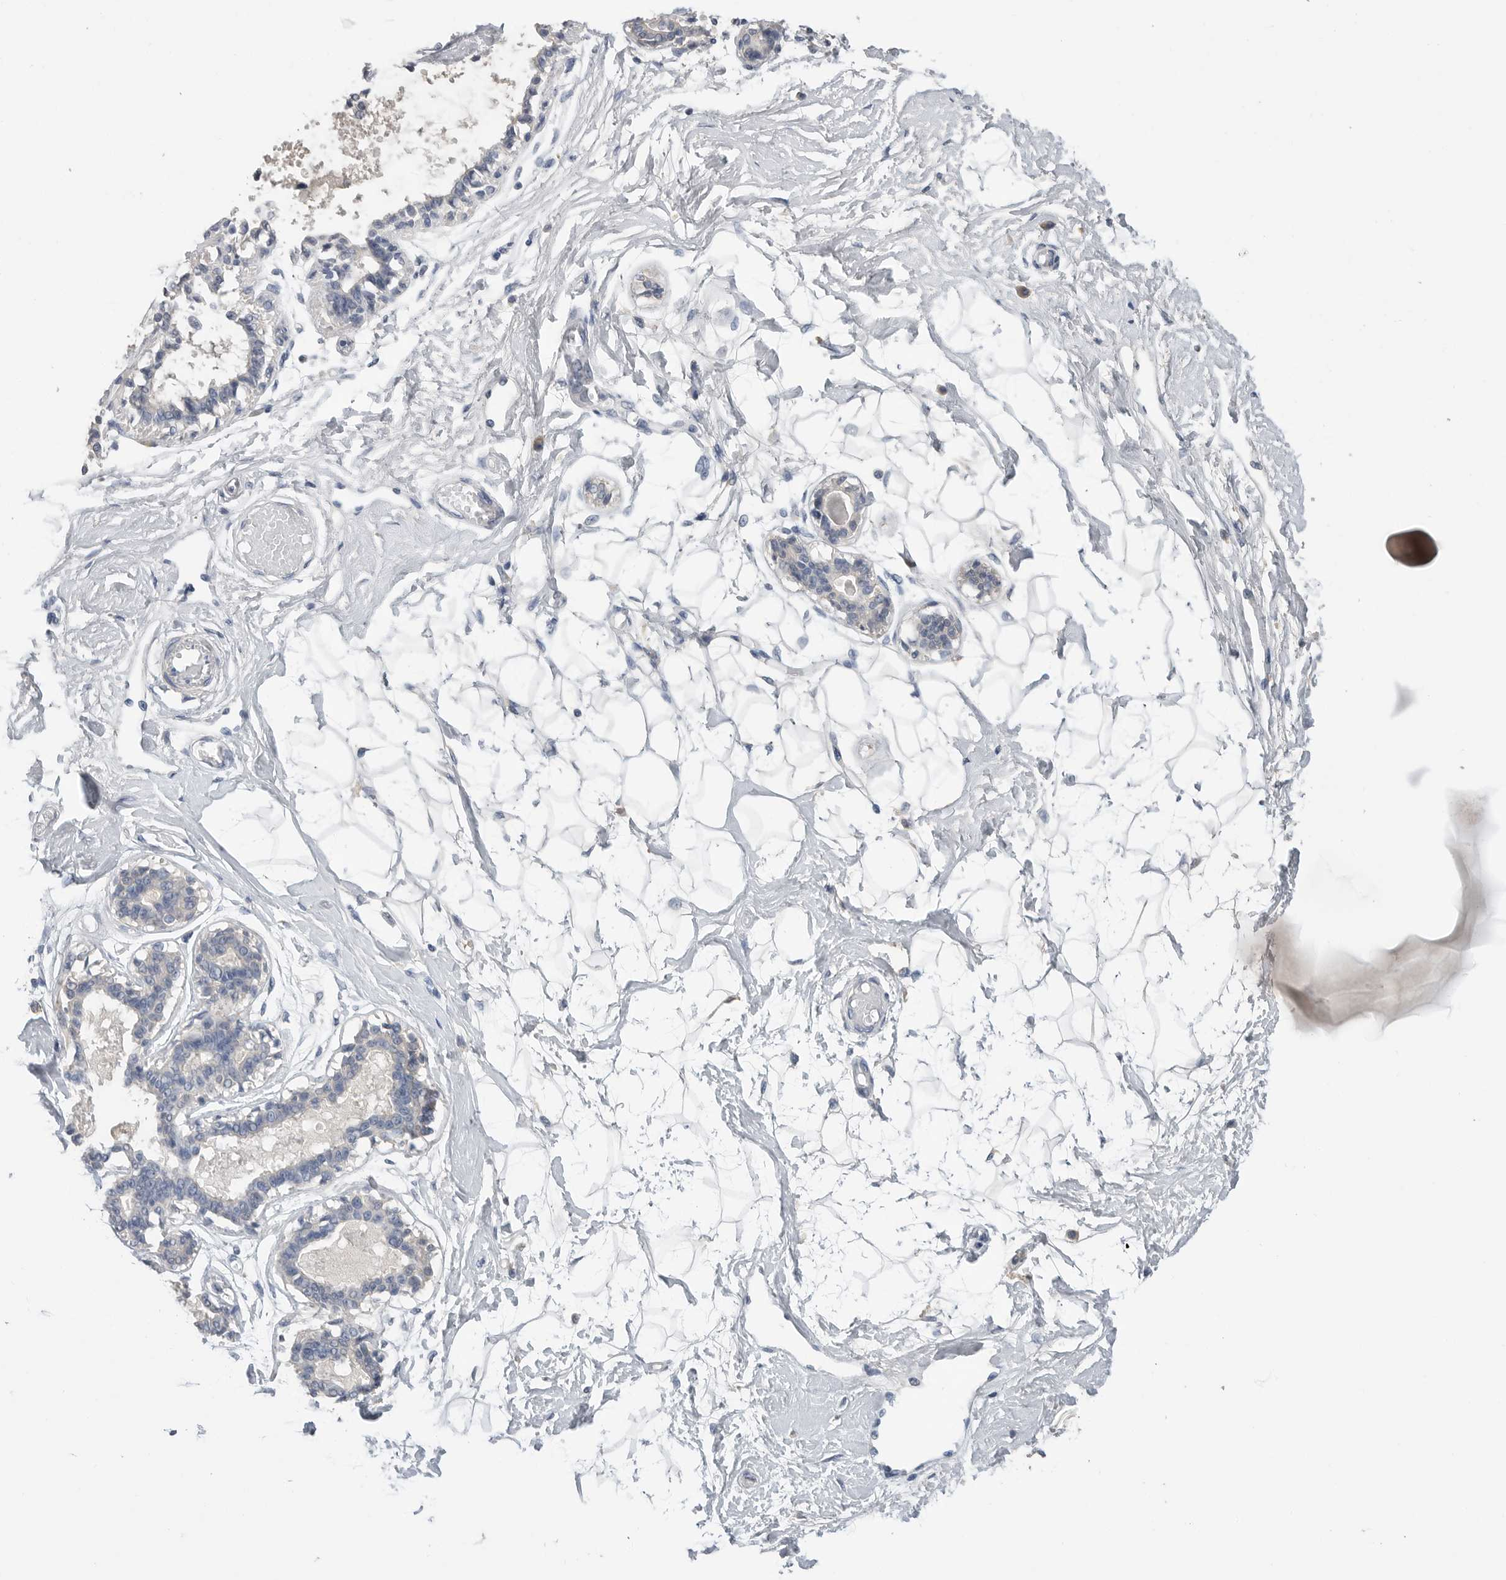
{"staining": {"intensity": "negative", "quantity": "none", "location": "none"}, "tissue": "breast", "cell_type": "Adipocytes", "image_type": "normal", "snomed": [{"axis": "morphology", "description": "Normal tissue, NOS"}, {"axis": "topography", "description": "Breast"}], "caption": "This is an immunohistochemistry (IHC) micrograph of normal breast. There is no positivity in adipocytes.", "gene": "FABP6", "patient": {"sex": "female", "age": 45}}